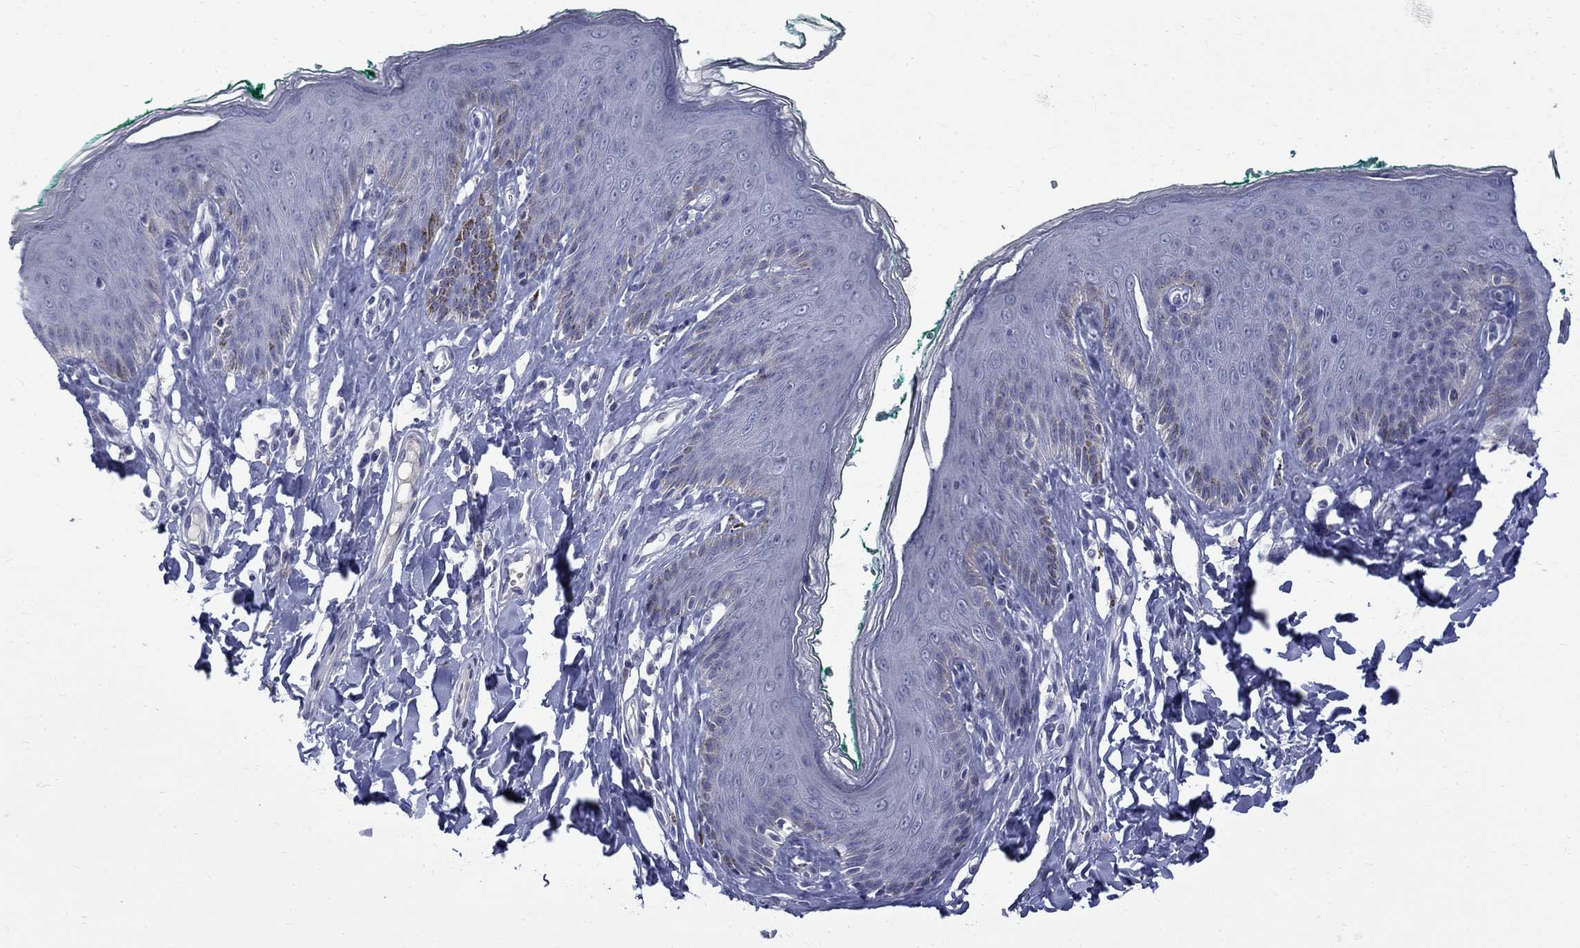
{"staining": {"intensity": "negative", "quantity": "none", "location": "none"}, "tissue": "skin", "cell_type": "Epidermal cells", "image_type": "normal", "snomed": [{"axis": "morphology", "description": "Normal tissue, NOS"}, {"axis": "topography", "description": "Vulva"}], "caption": "A high-resolution image shows immunohistochemistry staining of unremarkable skin, which displays no significant expression in epidermal cells.", "gene": "CTNND2", "patient": {"sex": "female", "age": 66}}